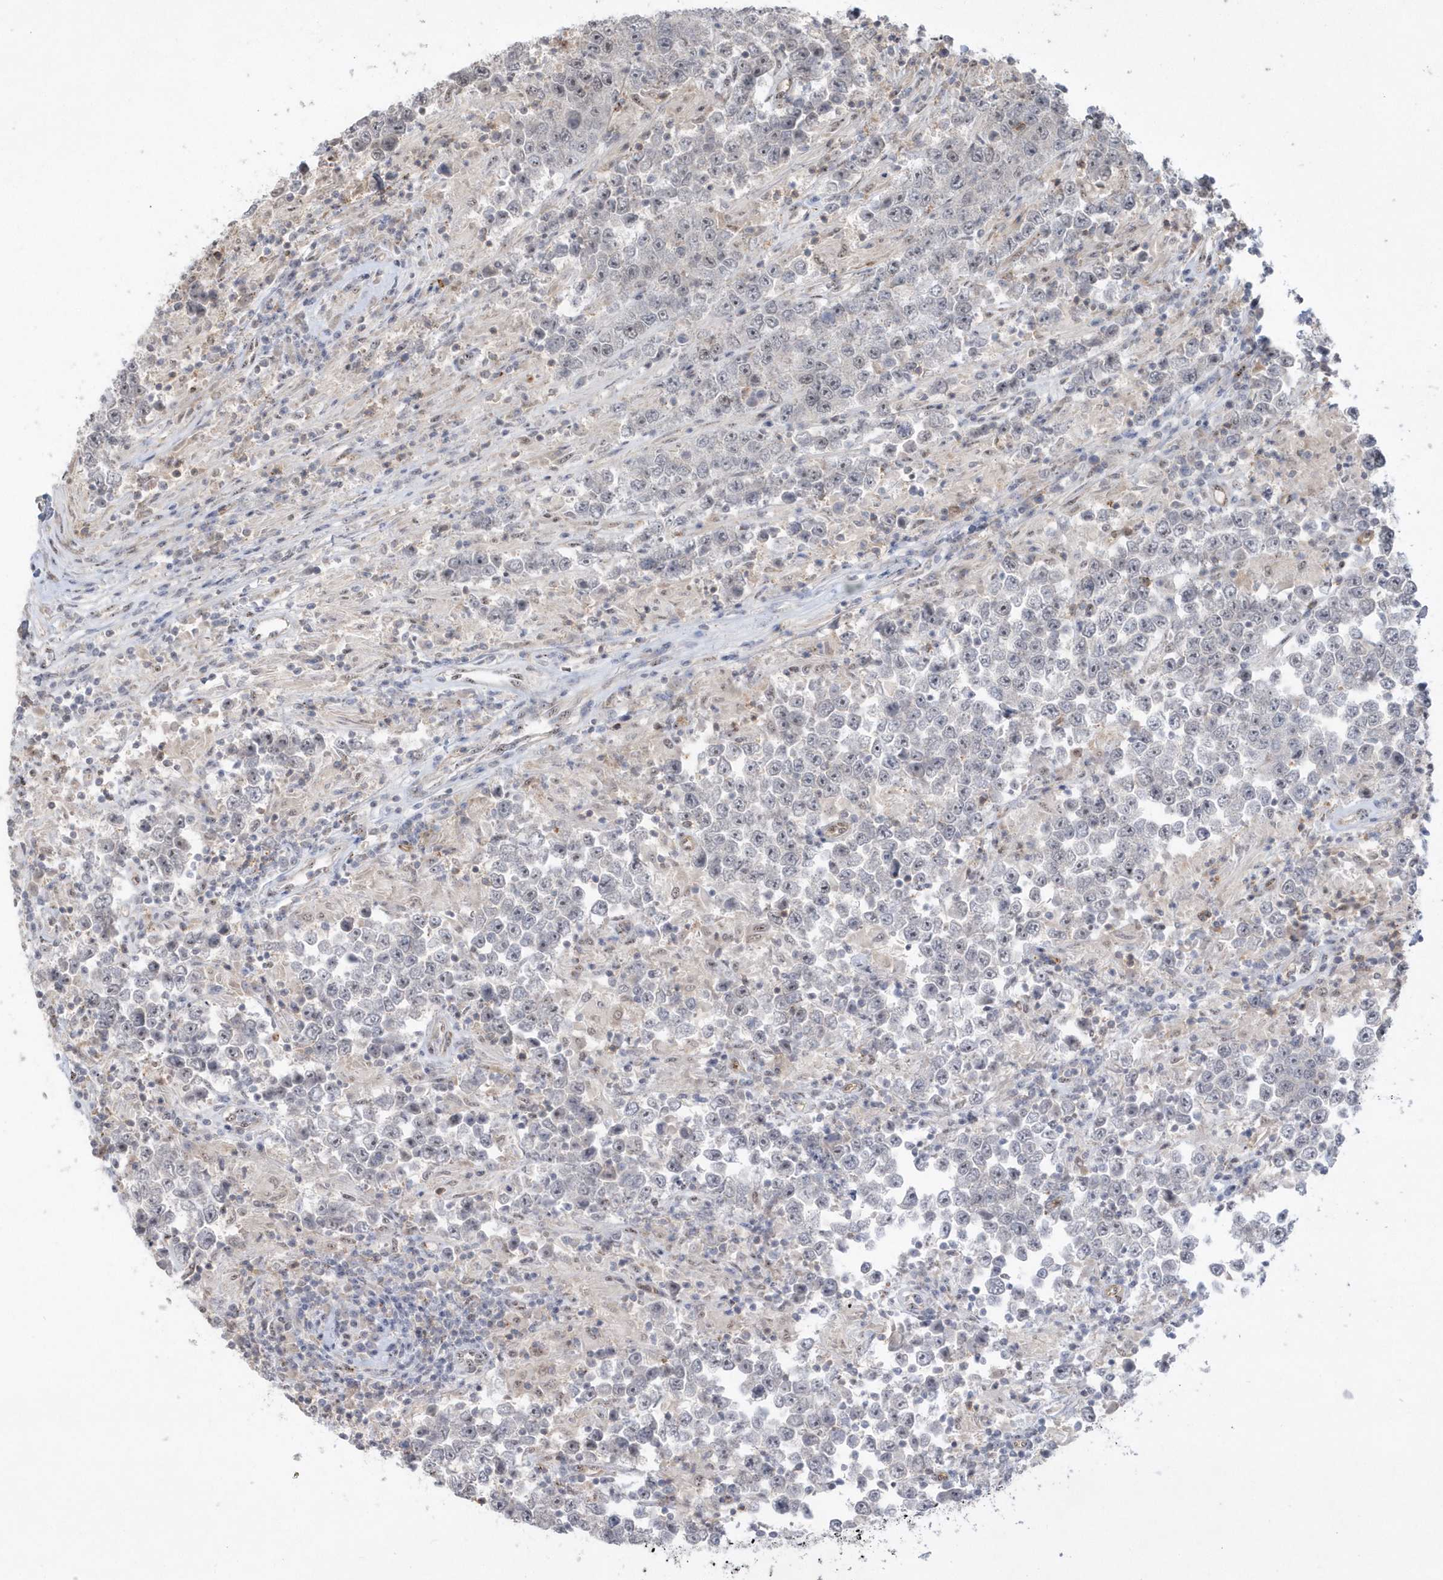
{"staining": {"intensity": "negative", "quantity": "none", "location": "none"}, "tissue": "testis cancer", "cell_type": "Tumor cells", "image_type": "cancer", "snomed": [{"axis": "morphology", "description": "Normal tissue, NOS"}, {"axis": "morphology", "description": "Urothelial carcinoma, High grade"}, {"axis": "morphology", "description": "Seminoma, NOS"}, {"axis": "morphology", "description": "Carcinoma, Embryonal, NOS"}, {"axis": "topography", "description": "Urinary bladder"}, {"axis": "topography", "description": "Testis"}], "caption": "Protein analysis of seminoma (testis) exhibits no significant staining in tumor cells. (DAB immunohistochemistry visualized using brightfield microscopy, high magnification).", "gene": "CRIP3", "patient": {"sex": "male", "age": 41}}